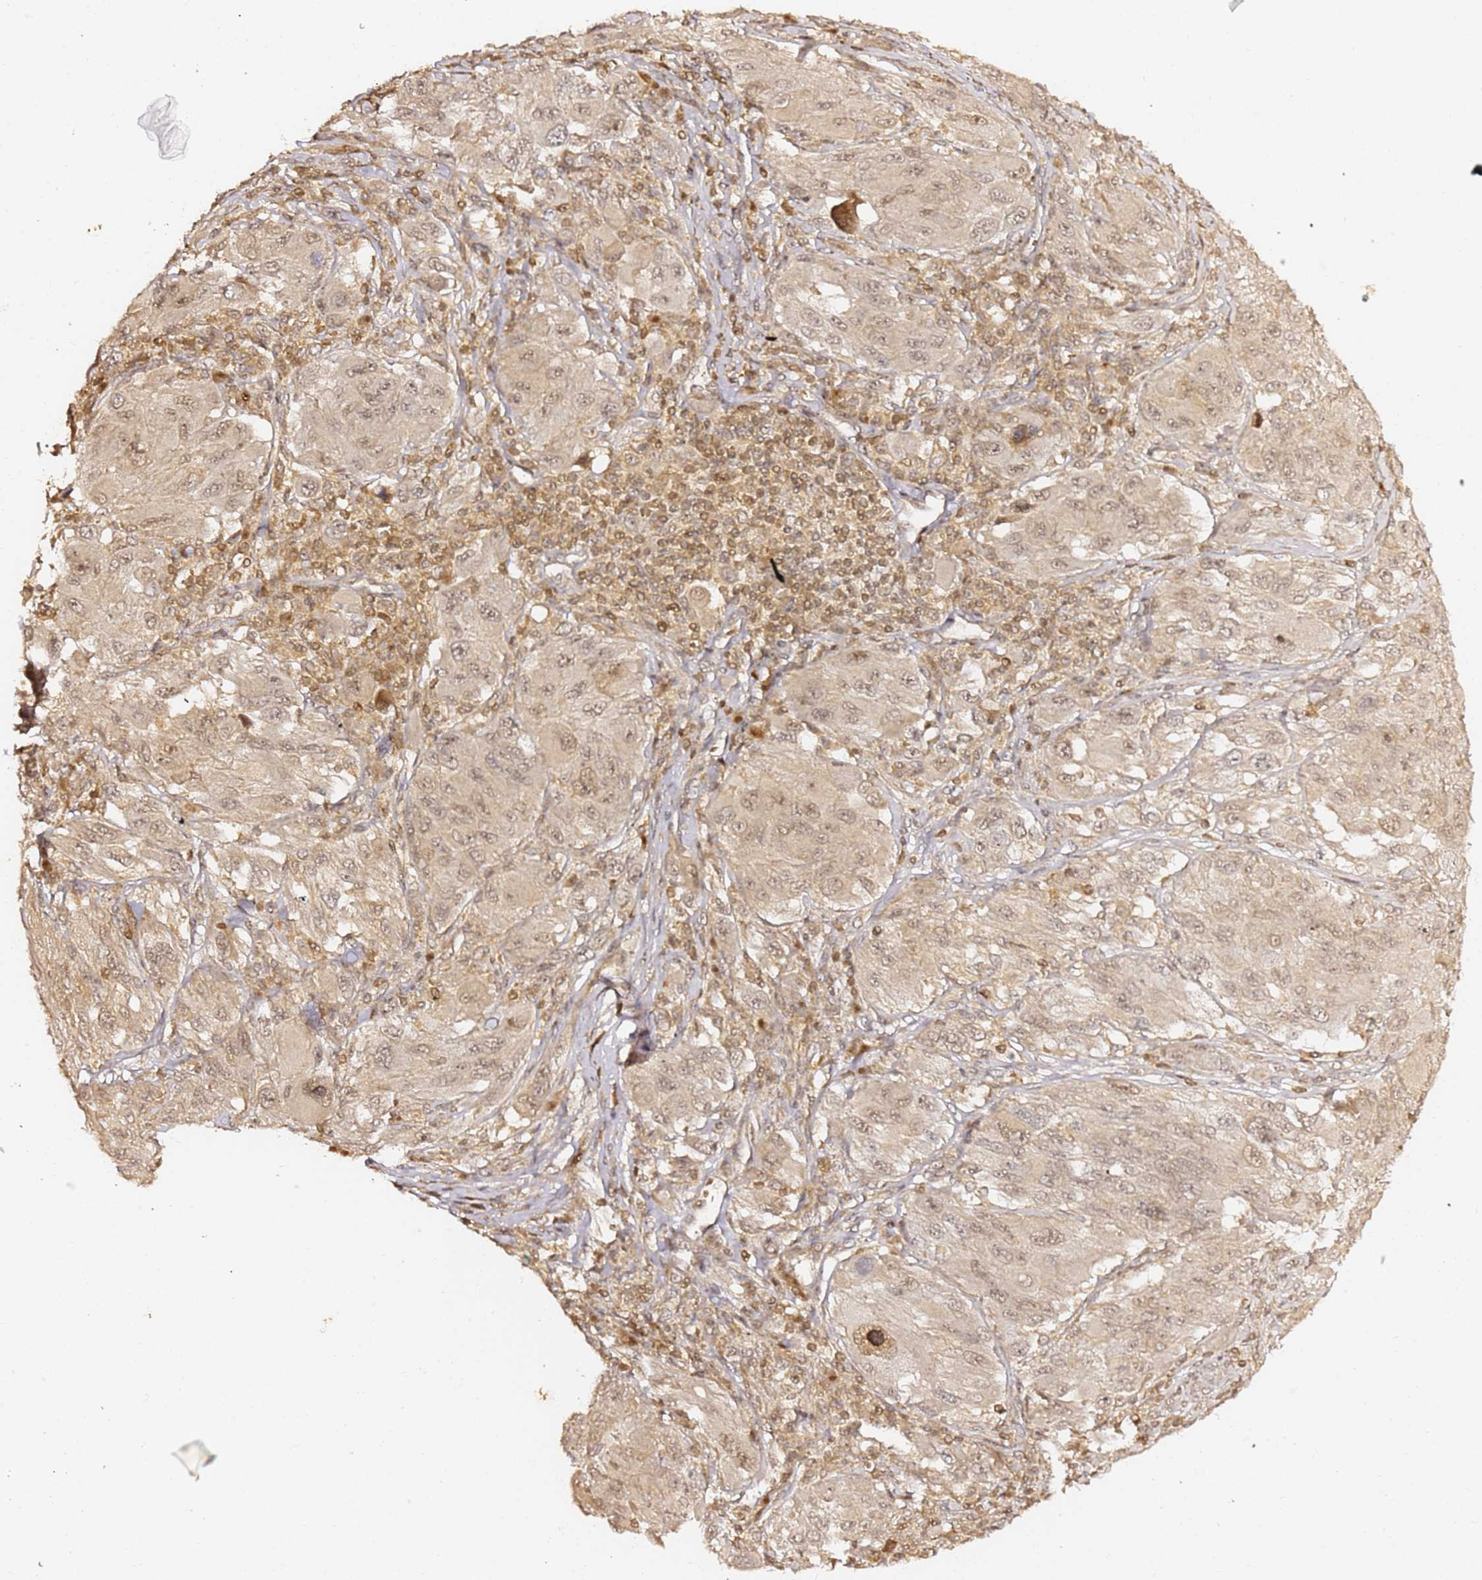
{"staining": {"intensity": "weak", "quantity": ">75%", "location": "nuclear"}, "tissue": "melanoma", "cell_type": "Tumor cells", "image_type": "cancer", "snomed": [{"axis": "morphology", "description": "Malignant melanoma, NOS"}, {"axis": "topography", "description": "Skin"}], "caption": "Melanoma was stained to show a protein in brown. There is low levels of weak nuclear expression in about >75% of tumor cells.", "gene": "OR5V1", "patient": {"sex": "female", "age": 91}}